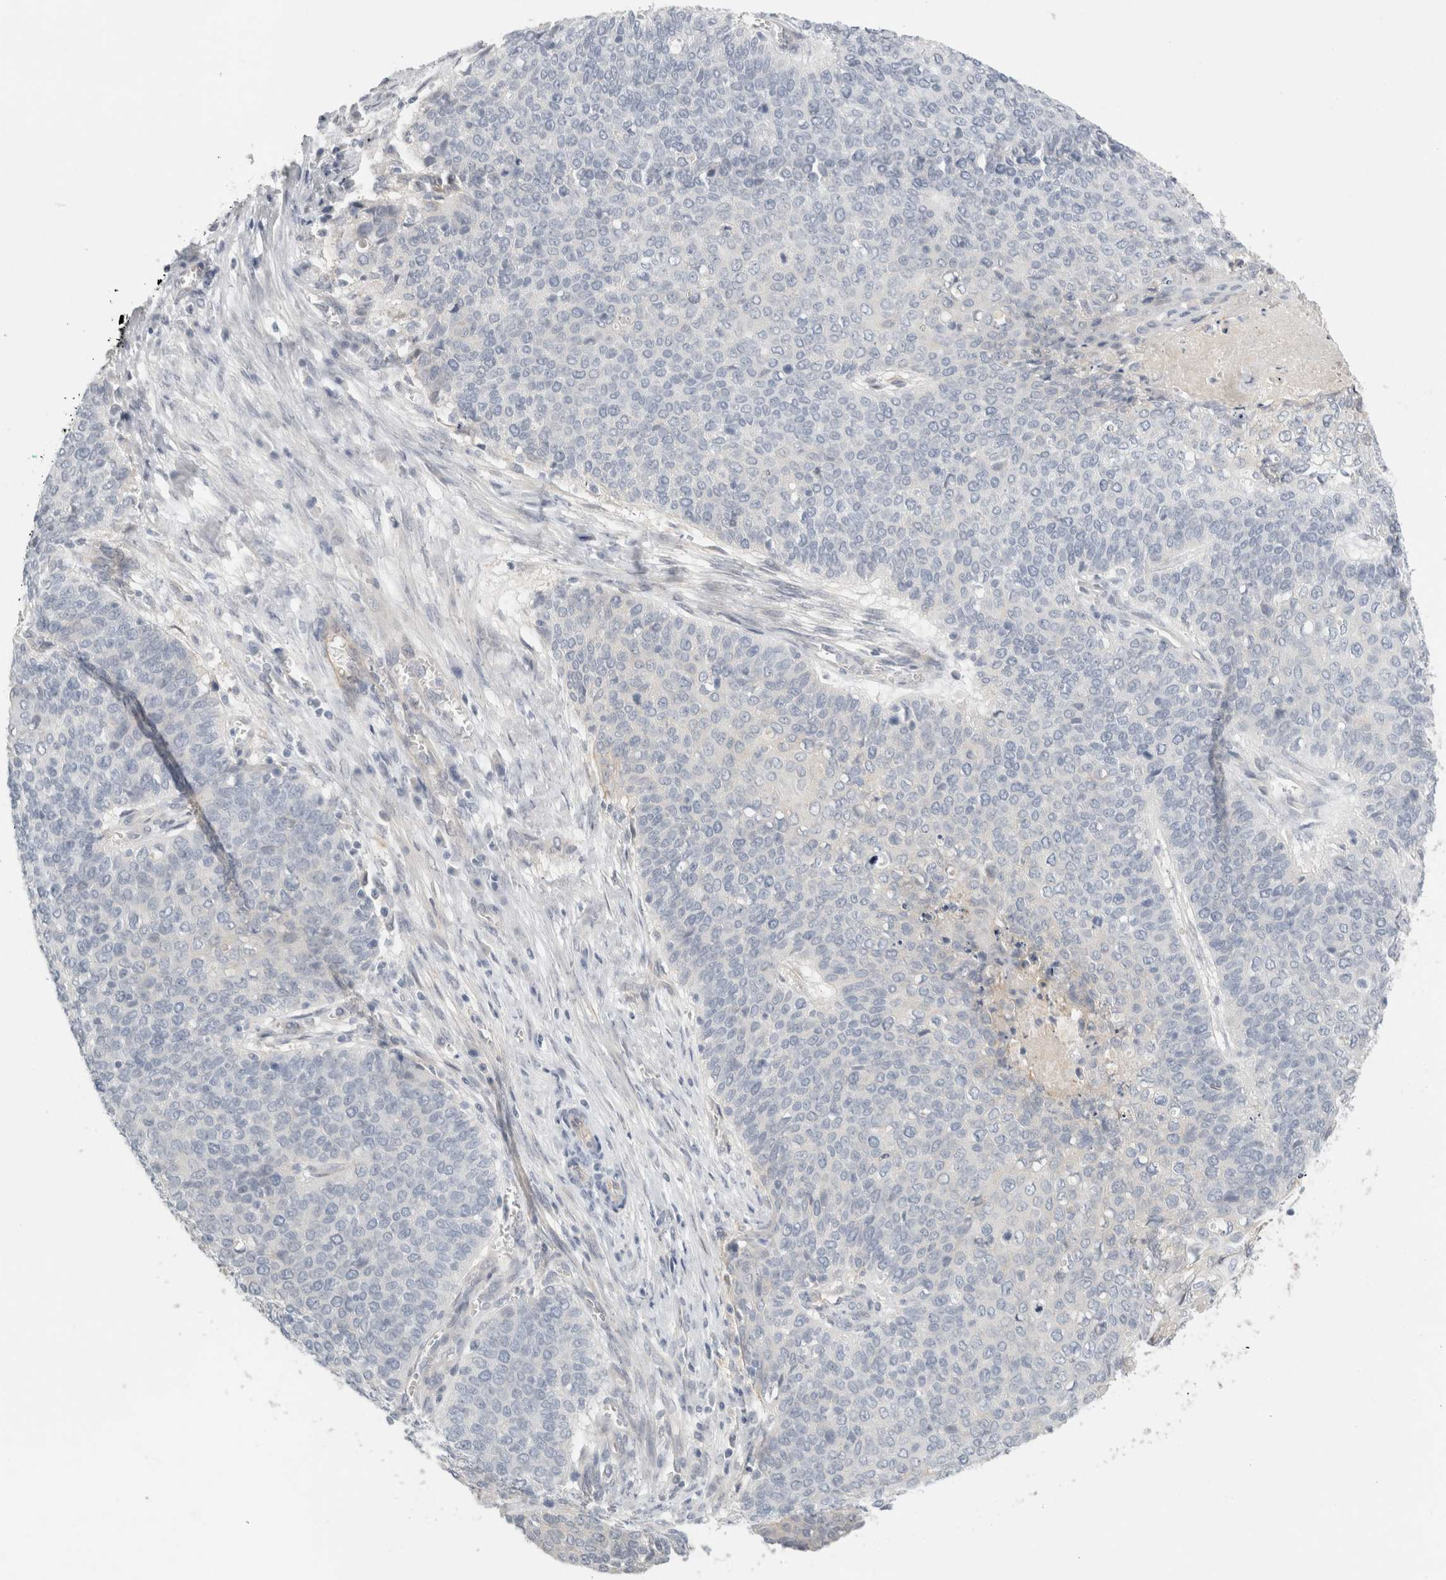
{"staining": {"intensity": "negative", "quantity": "none", "location": "none"}, "tissue": "cervical cancer", "cell_type": "Tumor cells", "image_type": "cancer", "snomed": [{"axis": "morphology", "description": "Squamous cell carcinoma, NOS"}, {"axis": "topography", "description": "Cervix"}], "caption": "Tumor cells show no significant protein expression in cervical cancer.", "gene": "FBLIM1", "patient": {"sex": "female", "age": 39}}